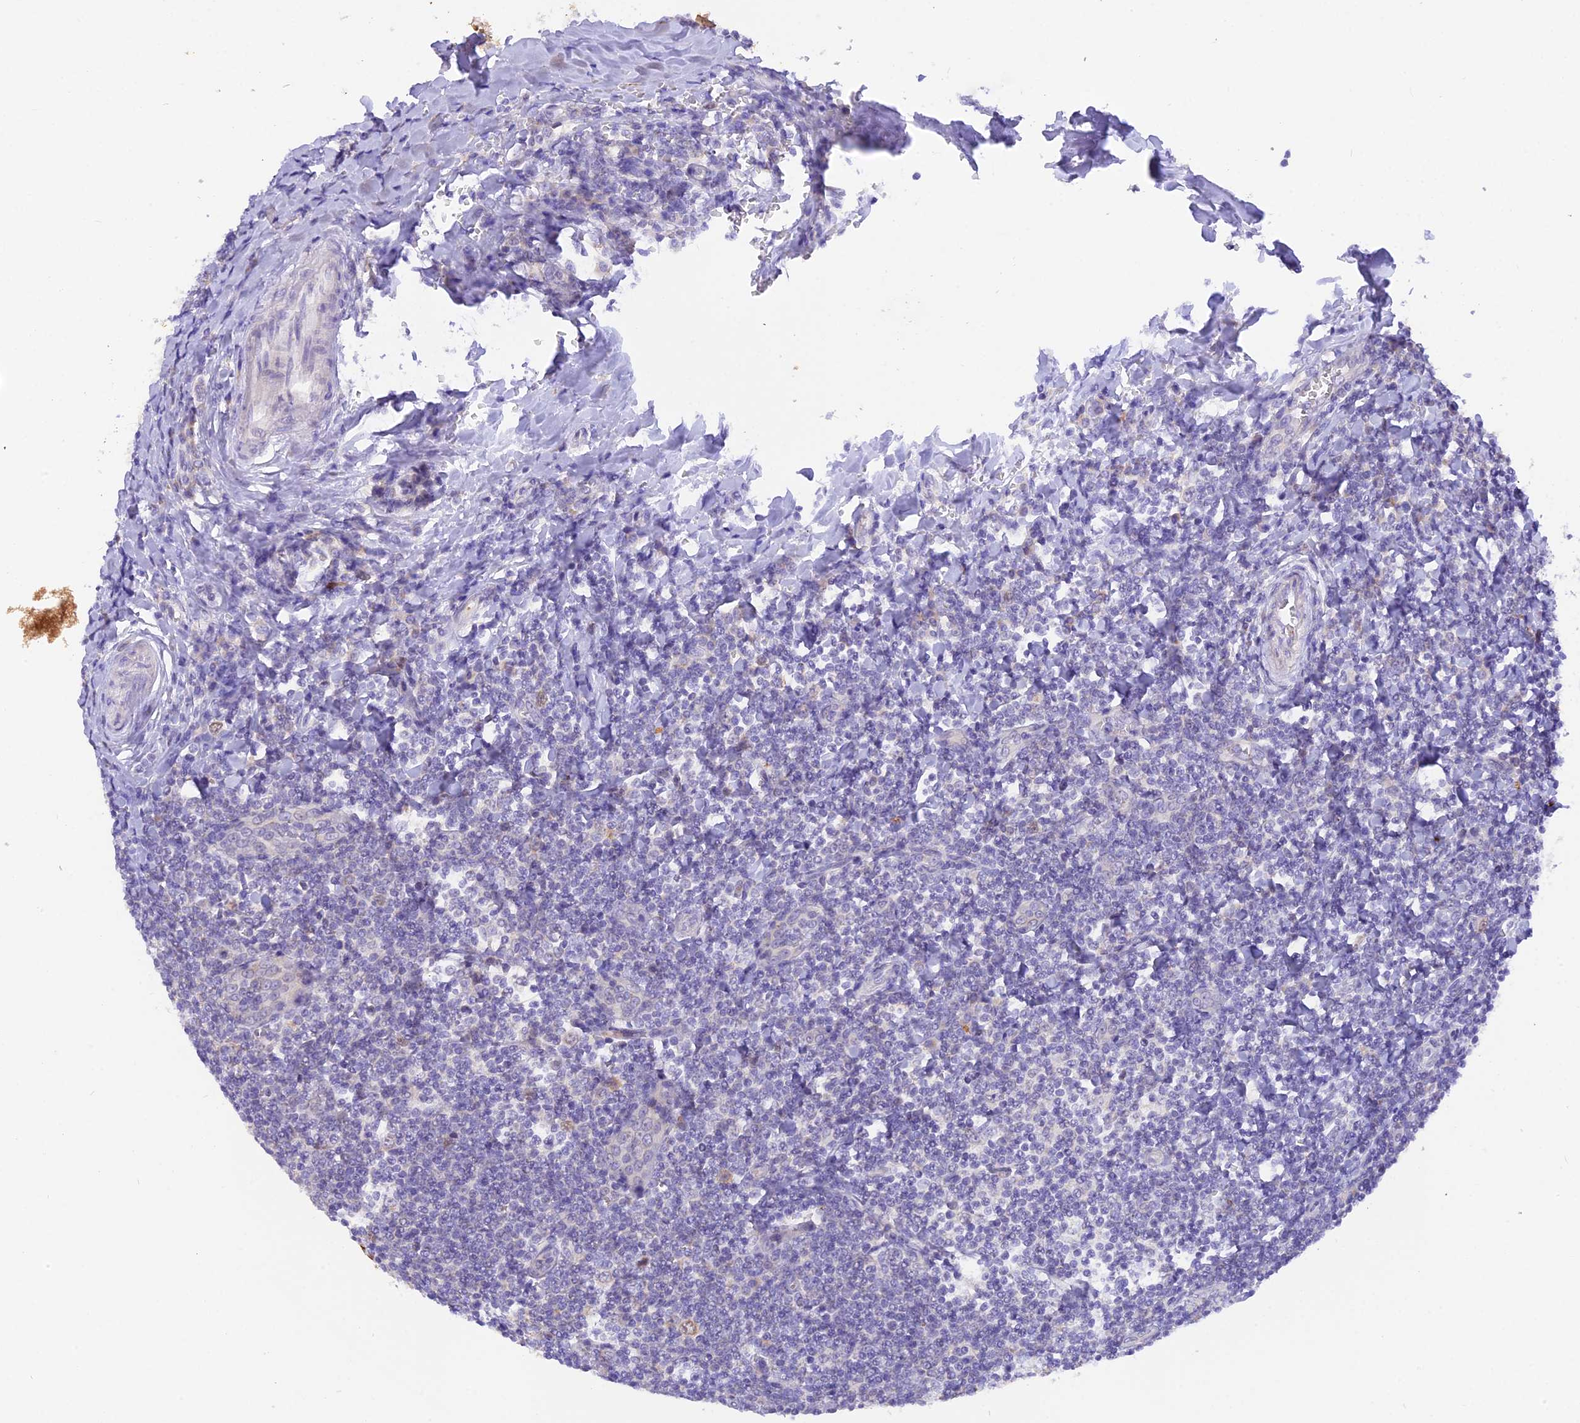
{"staining": {"intensity": "moderate", "quantity": "<25%", "location": "cytoplasmic/membranous,nuclear"}, "tissue": "tonsil", "cell_type": "Germinal center cells", "image_type": "normal", "snomed": [{"axis": "morphology", "description": "Normal tissue, NOS"}, {"axis": "topography", "description": "Tonsil"}], "caption": "A photomicrograph of tonsil stained for a protein demonstrates moderate cytoplasmic/membranous,nuclear brown staining in germinal center cells. Immunohistochemistry stains the protein of interest in brown and the nuclei are stained blue.", "gene": "PKIA", "patient": {"sex": "male", "age": 27}}